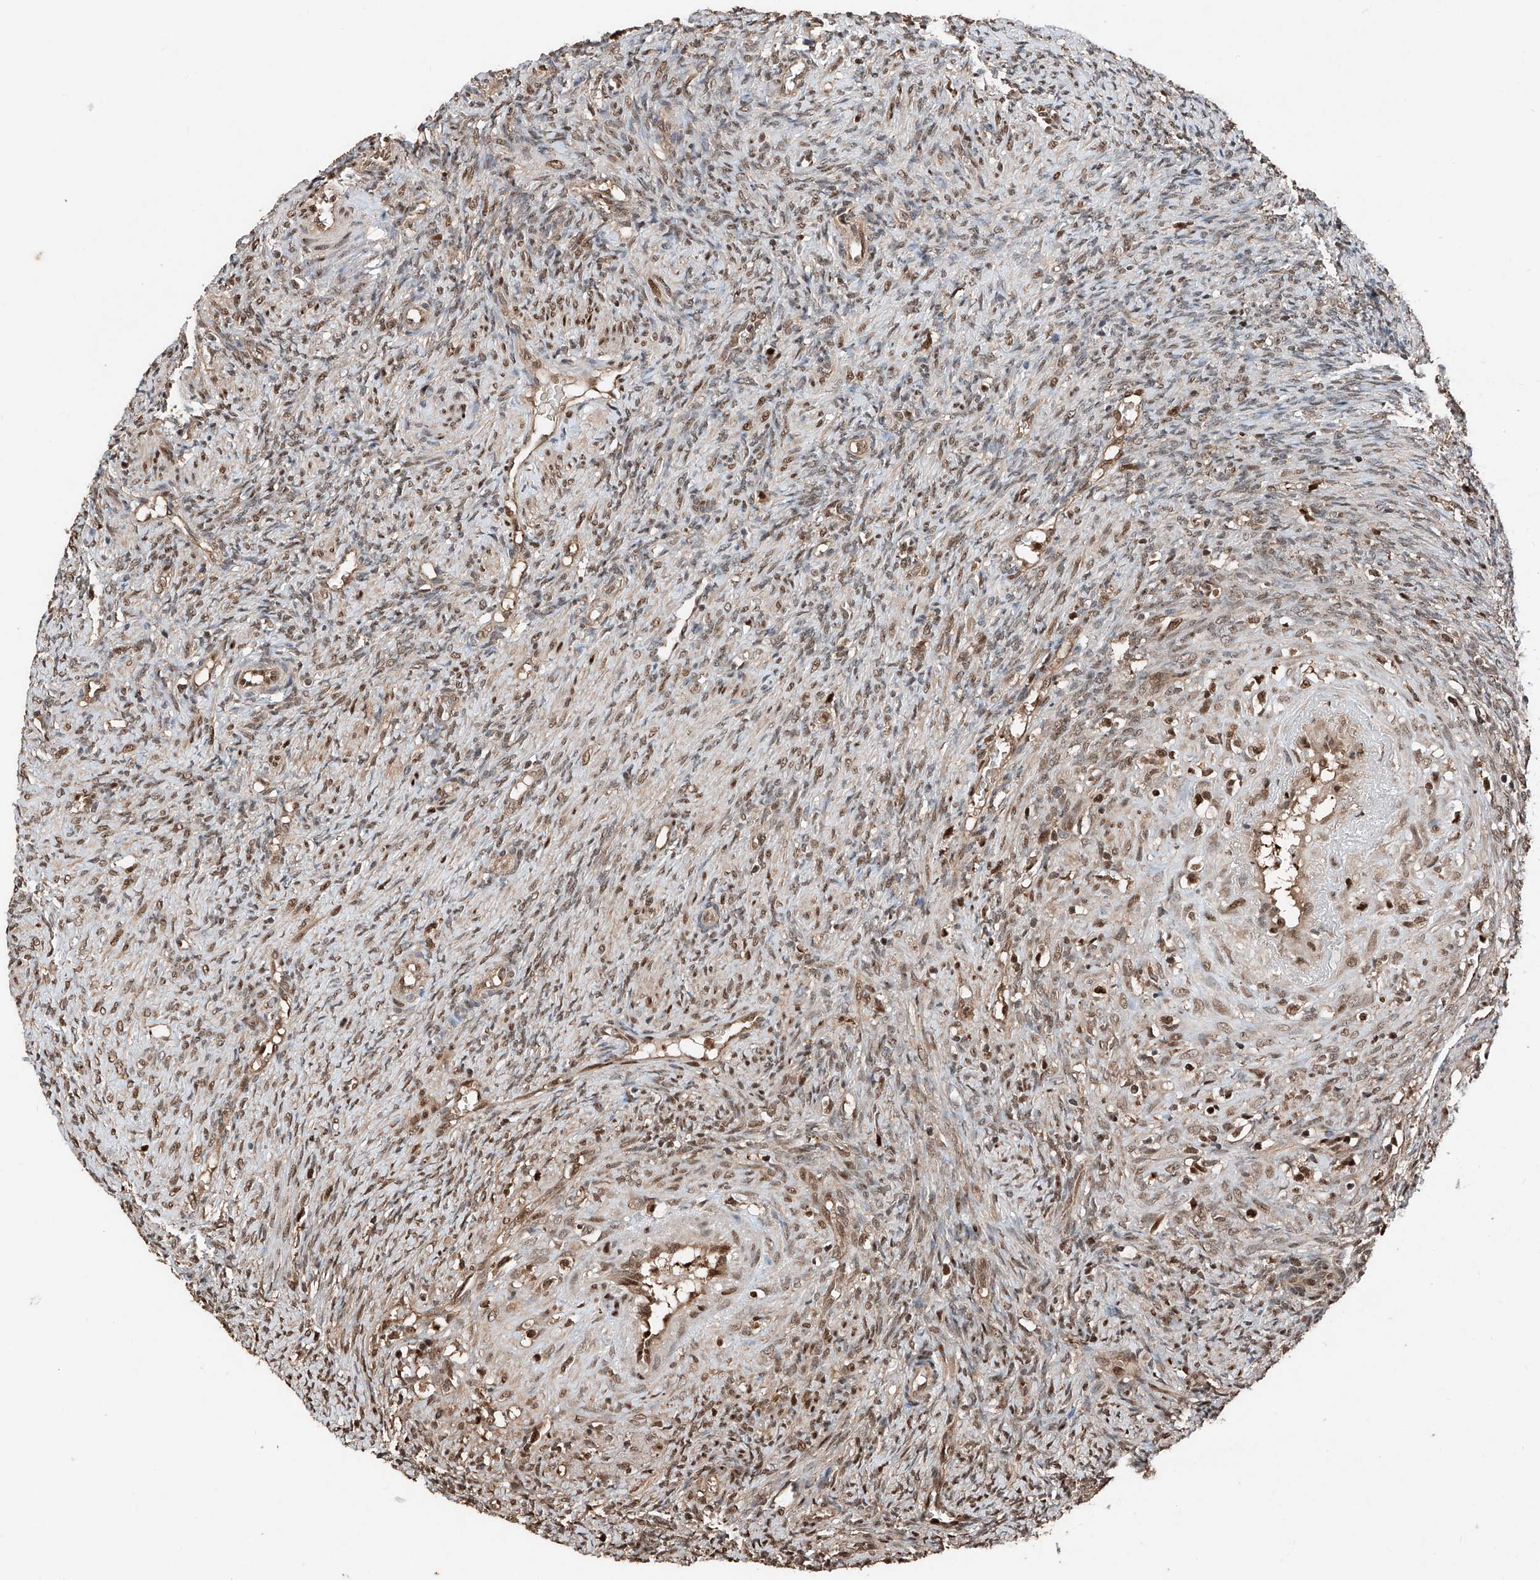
{"staining": {"intensity": "moderate", "quantity": ">75%", "location": "nuclear"}, "tissue": "ovary", "cell_type": "Ovarian stroma cells", "image_type": "normal", "snomed": [{"axis": "morphology", "description": "Normal tissue, NOS"}, {"axis": "topography", "description": "Ovary"}], "caption": "This image displays immunohistochemistry staining of benign ovary, with medium moderate nuclear staining in approximately >75% of ovarian stroma cells.", "gene": "RMND1", "patient": {"sex": "female", "age": 41}}